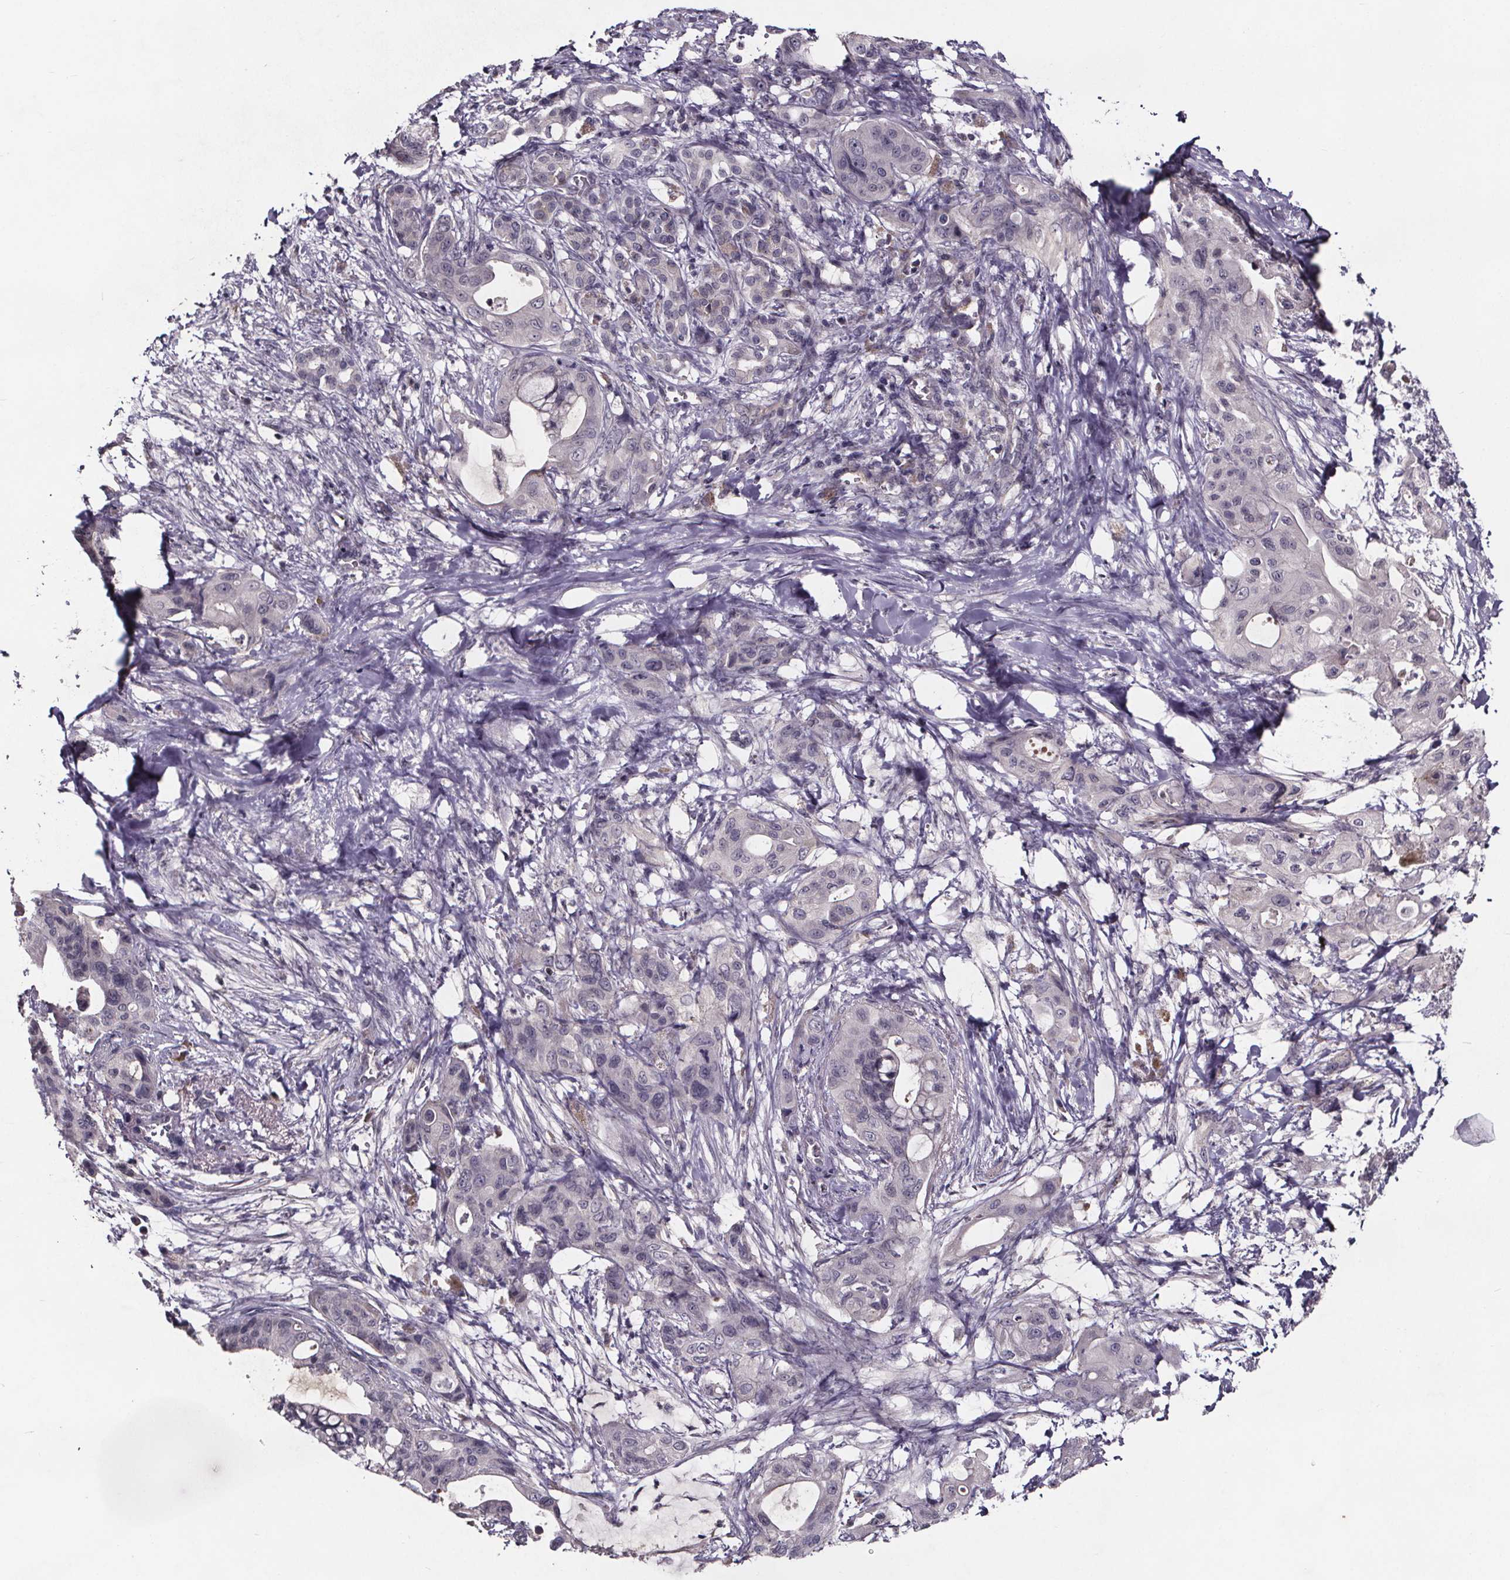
{"staining": {"intensity": "negative", "quantity": "none", "location": "none"}, "tissue": "pancreatic cancer", "cell_type": "Tumor cells", "image_type": "cancer", "snomed": [{"axis": "morphology", "description": "Adenocarcinoma, NOS"}, {"axis": "topography", "description": "Pancreas"}], "caption": "An immunohistochemistry (IHC) photomicrograph of pancreatic cancer (adenocarcinoma) is shown. There is no staining in tumor cells of pancreatic cancer (adenocarcinoma).", "gene": "NPHP4", "patient": {"sex": "male", "age": 71}}